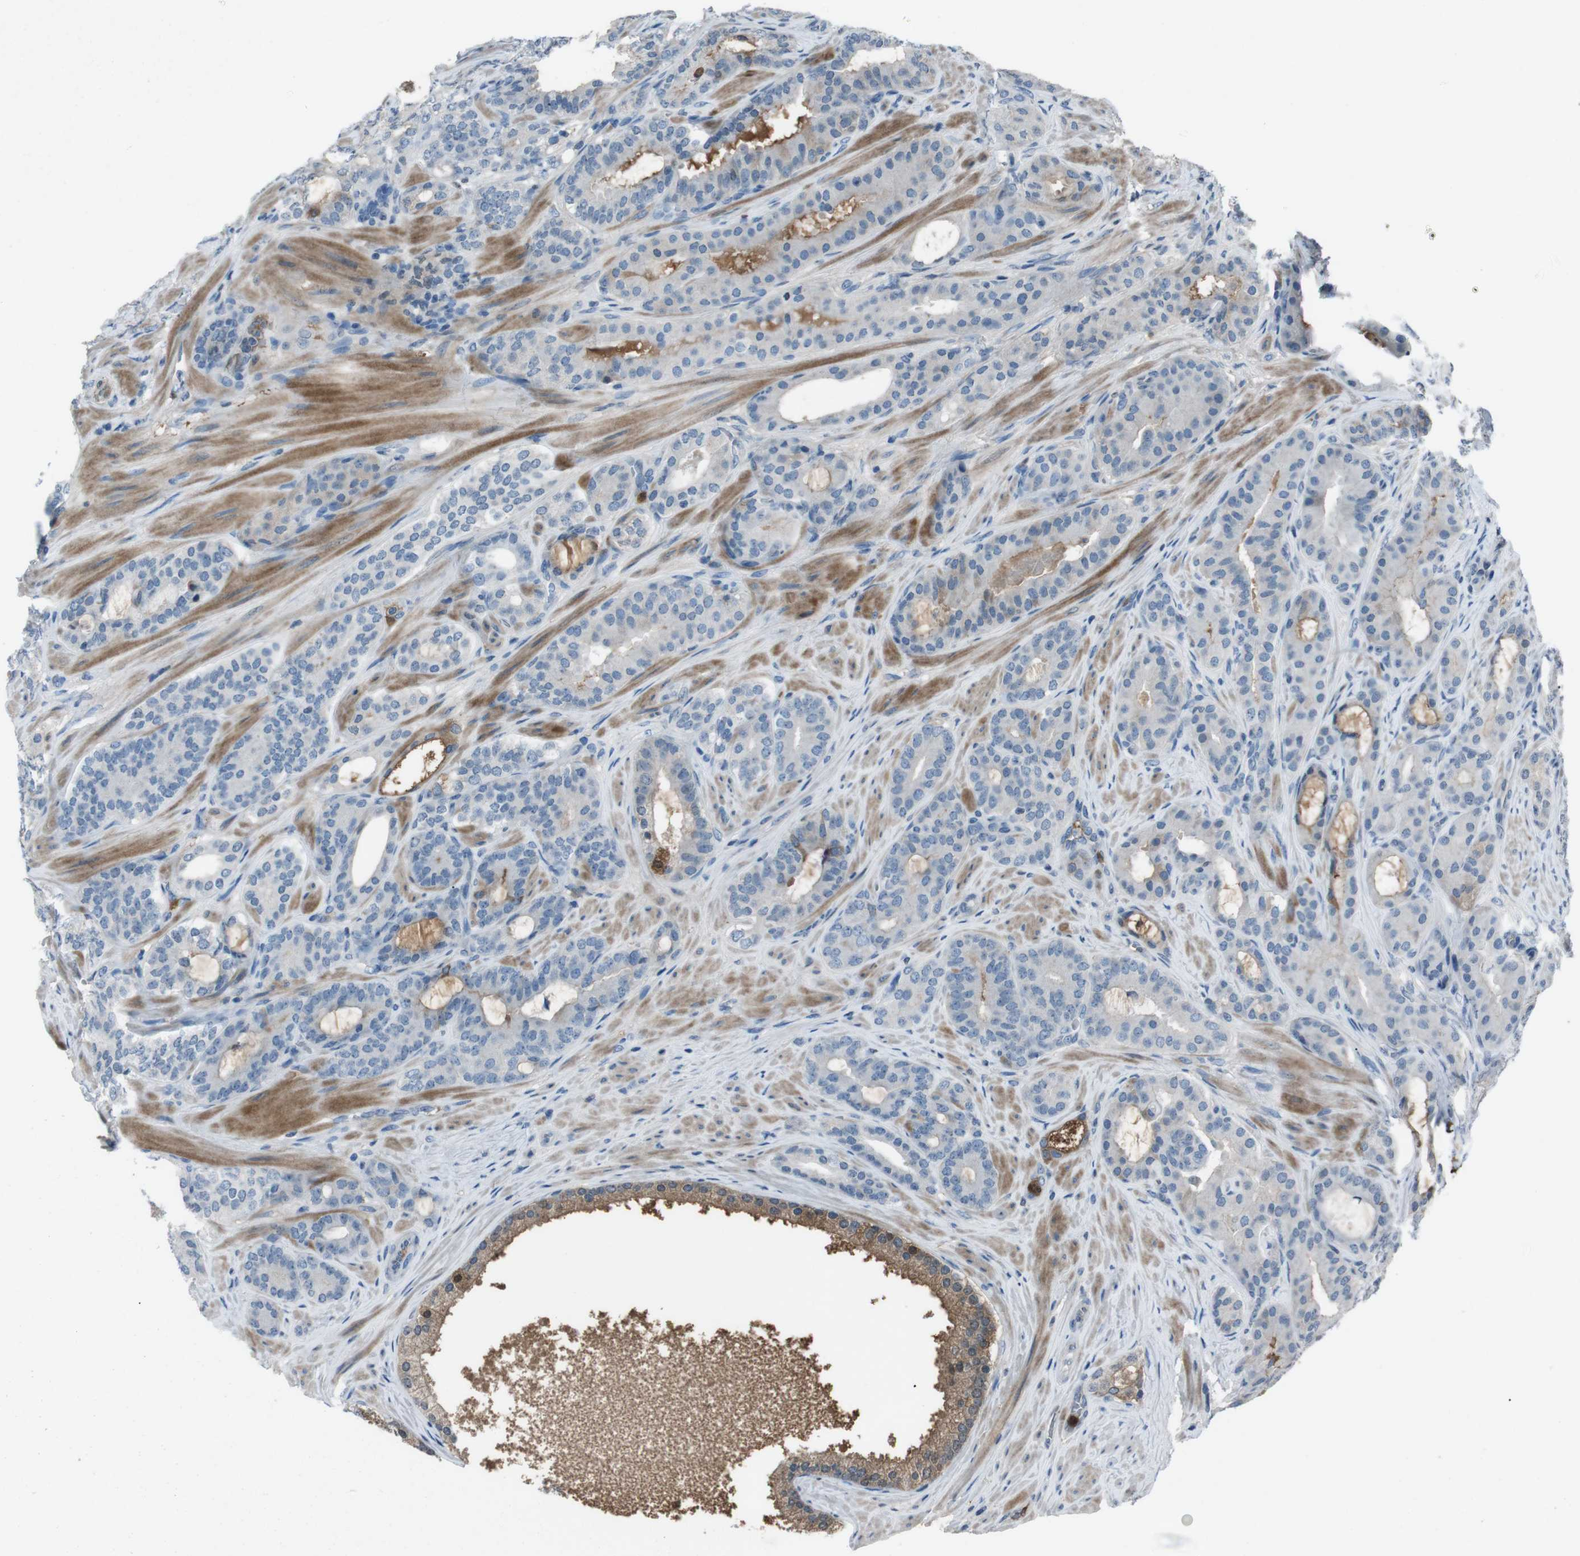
{"staining": {"intensity": "negative", "quantity": "none", "location": "none"}, "tissue": "prostate cancer", "cell_type": "Tumor cells", "image_type": "cancer", "snomed": [{"axis": "morphology", "description": "Adenocarcinoma, Low grade"}, {"axis": "topography", "description": "Prostate"}], "caption": "A micrograph of prostate cancer stained for a protein reveals no brown staining in tumor cells. (Brightfield microscopy of DAB IHC at high magnification).", "gene": "UGT1A6", "patient": {"sex": "male", "age": 63}}